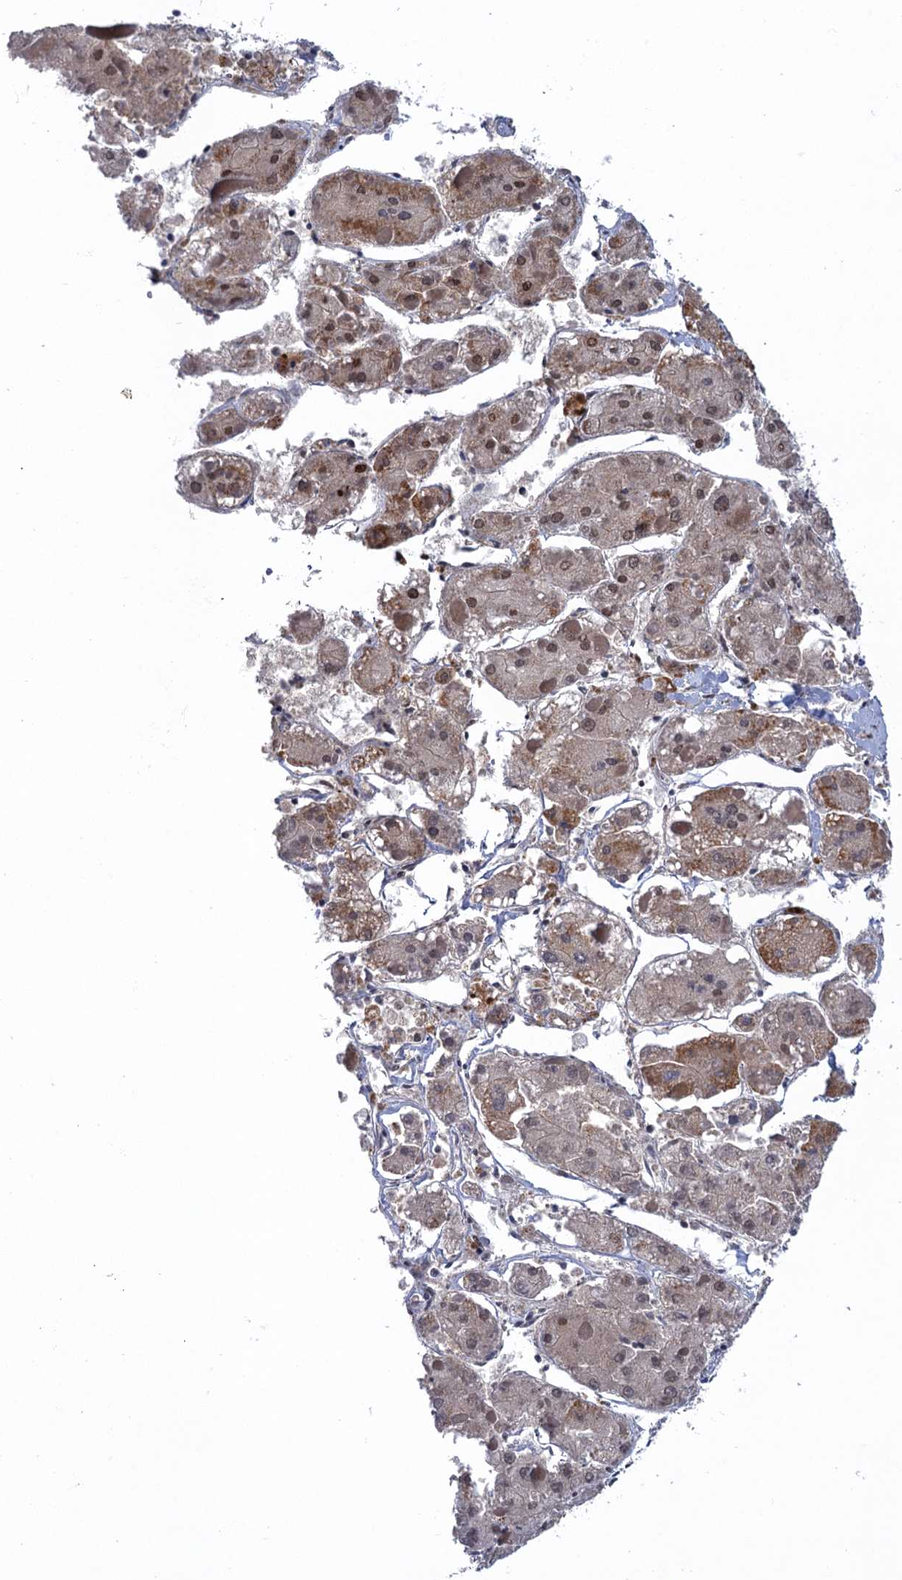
{"staining": {"intensity": "moderate", "quantity": ">75%", "location": "cytoplasmic/membranous,nuclear"}, "tissue": "liver cancer", "cell_type": "Tumor cells", "image_type": "cancer", "snomed": [{"axis": "morphology", "description": "Carcinoma, Hepatocellular, NOS"}, {"axis": "topography", "description": "Liver"}], "caption": "Liver hepatocellular carcinoma tissue shows moderate cytoplasmic/membranous and nuclear expression in about >75% of tumor cells, visualized by immunohistochemistry.", "gene": "NEK8", "patient": {"sex": "female", "age": 73}}